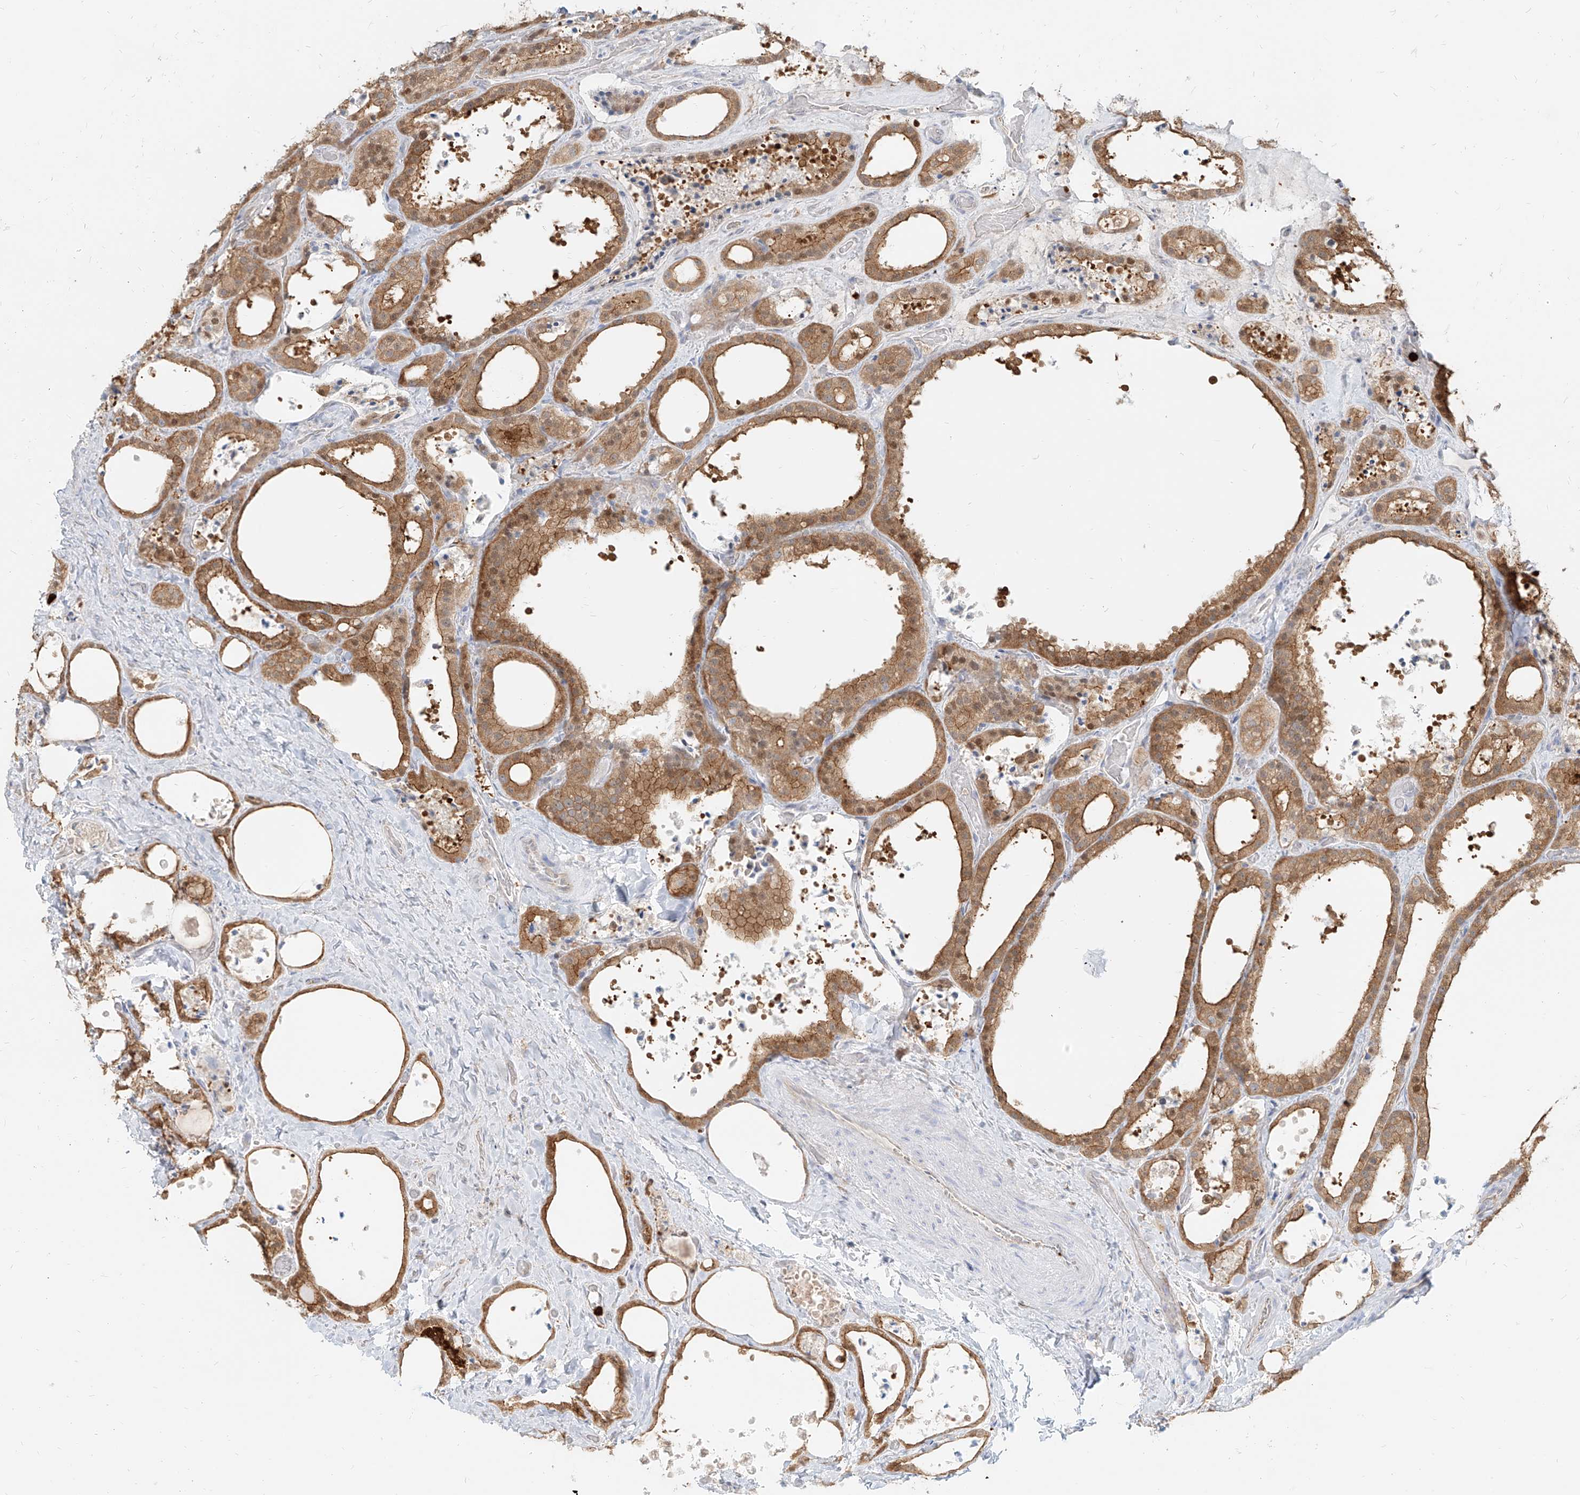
{"staining": {"intensity": "moderate", "quantity": ">75%", "location": "cytoplasmic/membranous"}, "tissue": "thyroid cancer", "cell_type": "Tumor cells", "image_type": "cancer", "snomed": [{"axis": "morphology", "description": "Papillary adenocarcinoma, NOS"}, {"axis": "topography", "description": "Thyroid gland"}], "caption": "IHC photomicrograph of human thyroid cancer (papillary adenocarcinoma) stained for a protein (brown), which demonstrates medium levels of moderate cytoplasmic/membranous positivity in approximately >75% of tumor cells.", "gene": "PGD", "patient": {"sex": "male", "age": 77}}